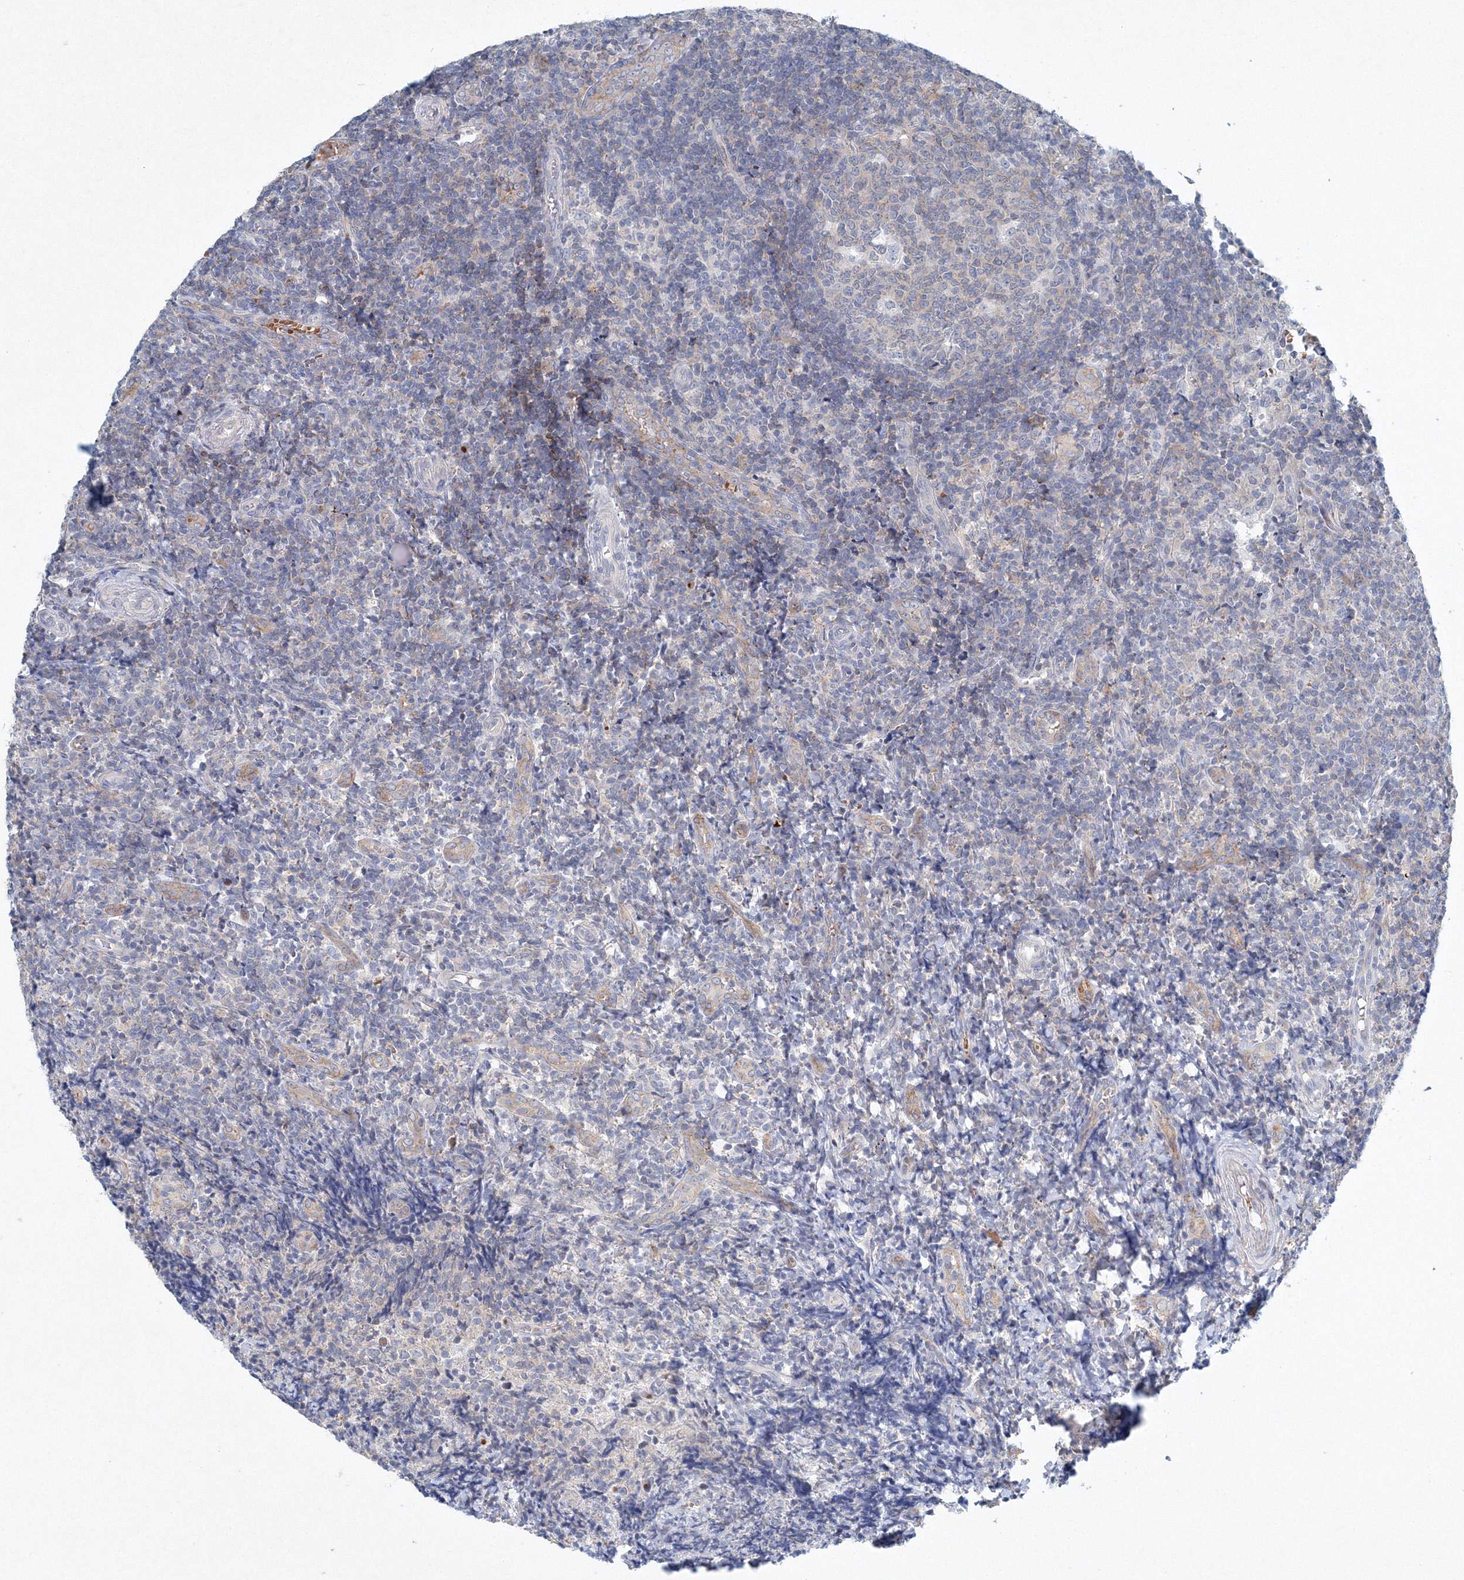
{"staining": {"intensity": "negative", "quantity": "none", "location": "none"}, "tissue": "tonsil", "cell_type": "Germinal center cells", "image_type": "normal", "snomed": [{"axis": "morphology", "description": "Normal tissue, NOS"}, {"axis": "topography", "description": "Tonsil"}], "caption": "This is an IHC image of normal tonsil. There is no staining in germinal center cells.", "gene": "SH3BP5", "patient": {"sex": "female", "age": 19}}